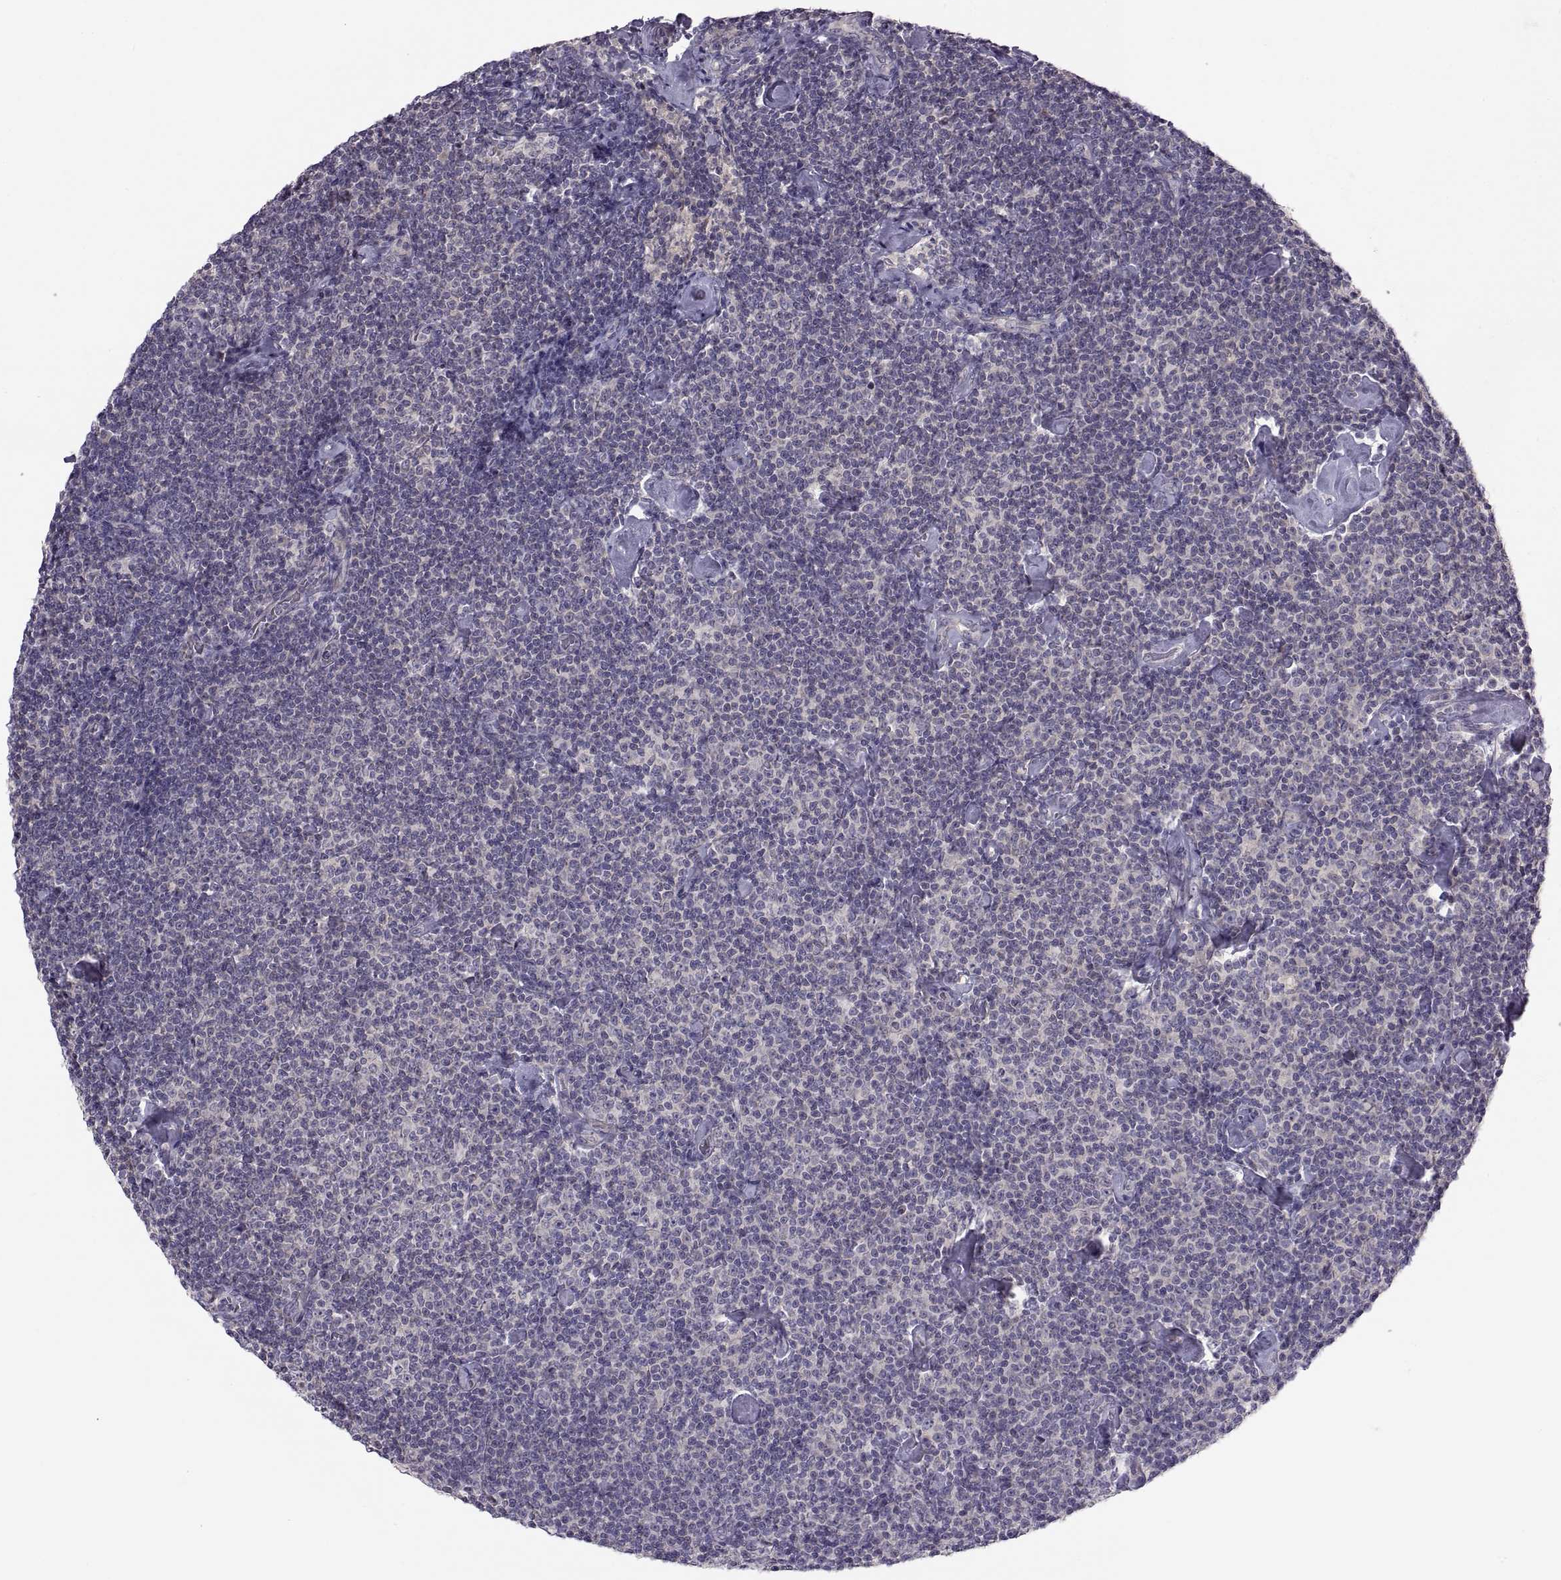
{"staining": {"intensity": "negative", "quantity": "none", "location": "none"}, "tissue": "lymphoma", "cell_type": "Tumor cells", "image_type": "cancer", "snomed": [{"axis": "morphology", "description": "Malignant lymphoma, non-Hodgkin's type, Low grade"}, {"axis": "topography", "description": "Lymph node"}], "caption": "Malignant lymphoma, non-Hodgkin's type (low-grade) stained for a protein using IHC demonstrates no staining tumor cells.", "gene": "ACSBG2", "patient": {"sex": "male", "age": 81}}